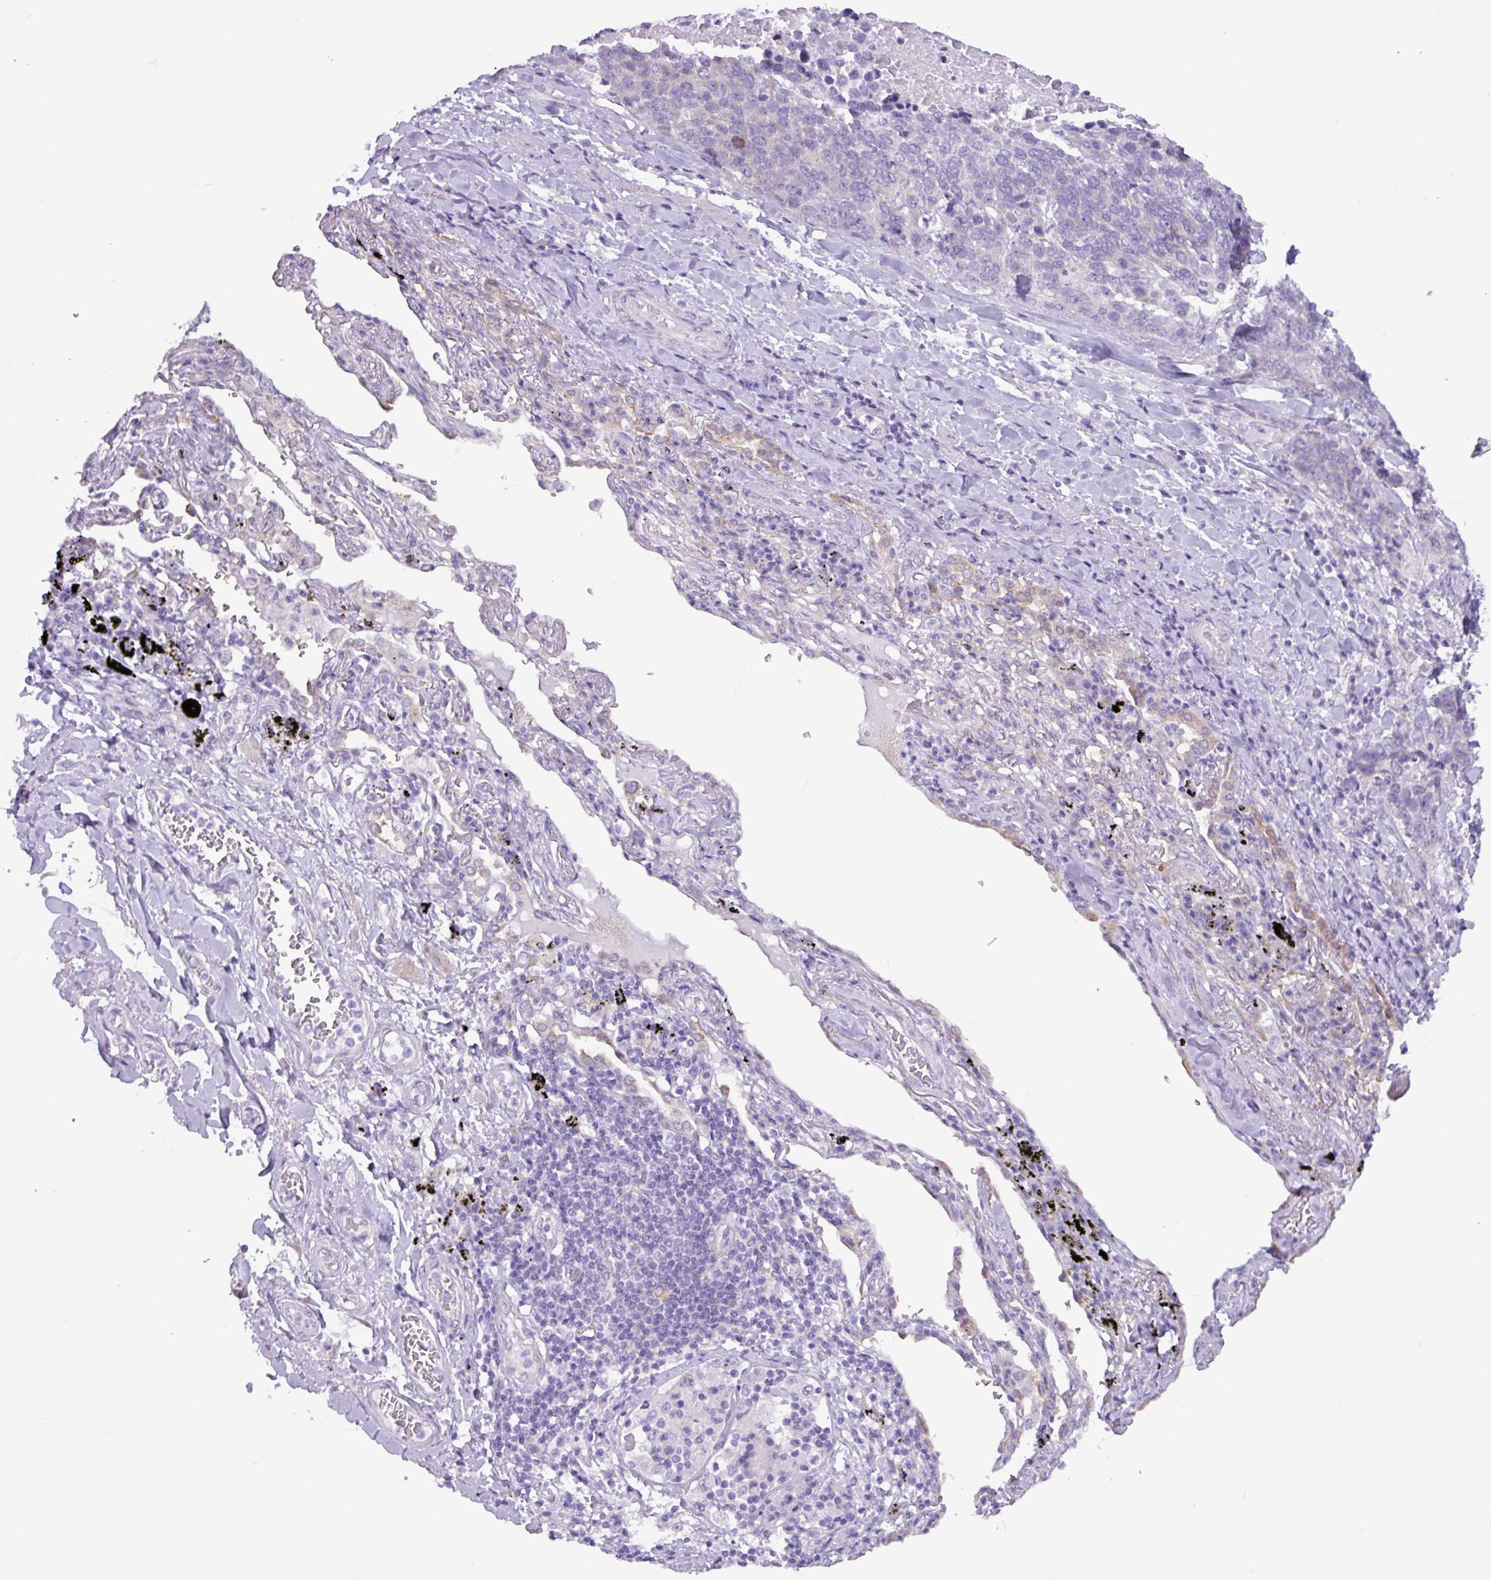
{"staining": {"intensity": "negative", "quantity": "none", "location": "none"}, "tissue": "lung cancer", "cell_type": "Tumor cells", "image_type": "cancer", "snomed": [{"axis": "morphology", "description": "Squamous cell carcinoma, NOS"}, {"axis": "topography", "description": "Lung"}], "caption": "This is an immunohistochemistry micrograph of human lung cancer. There is no staining in tumor cells.", "gene": "SLC38A1", "patient": {"sex": "male", "age": 66}}